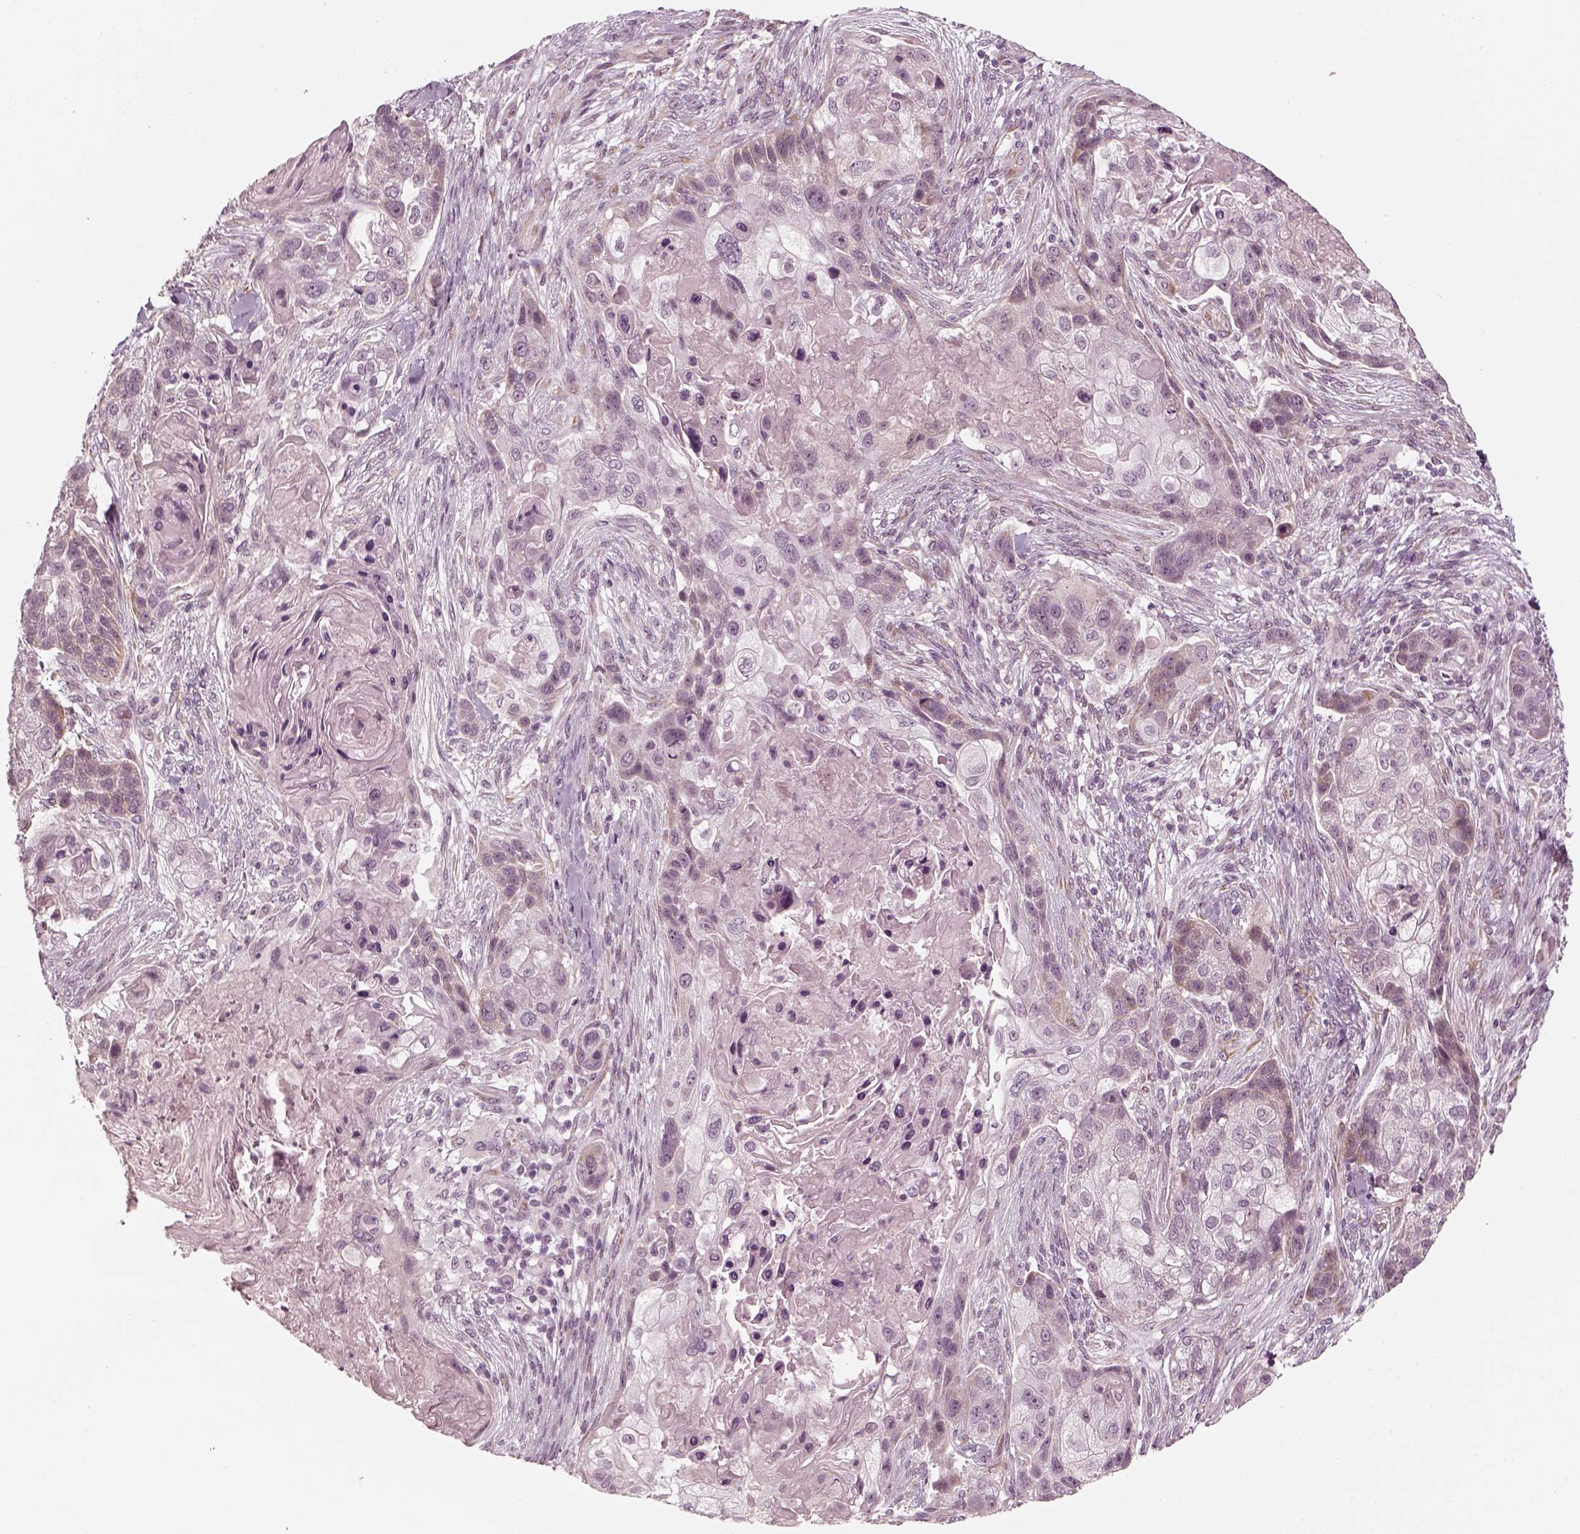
{"staining": {"intensity": "weak", "quantity": "<25%", "location": "cytoplasmic/membranous"}, "tissue": "lung cancer", "cell_type": "Tumor cells", "image_type": "cancer", "snomed": [{"axis": "morphology", "description": "Squamous cell carcinoma, NOS"}, {"axis": "topography", "description": "Lung"}], "caption": "This is an IHC photomicrograph of human lung cancer (squamous cell carcinoma). There is no positivity in tumor cells.", "gene": "LAMB2", "patient": {"sex": "male", "age": 69}}